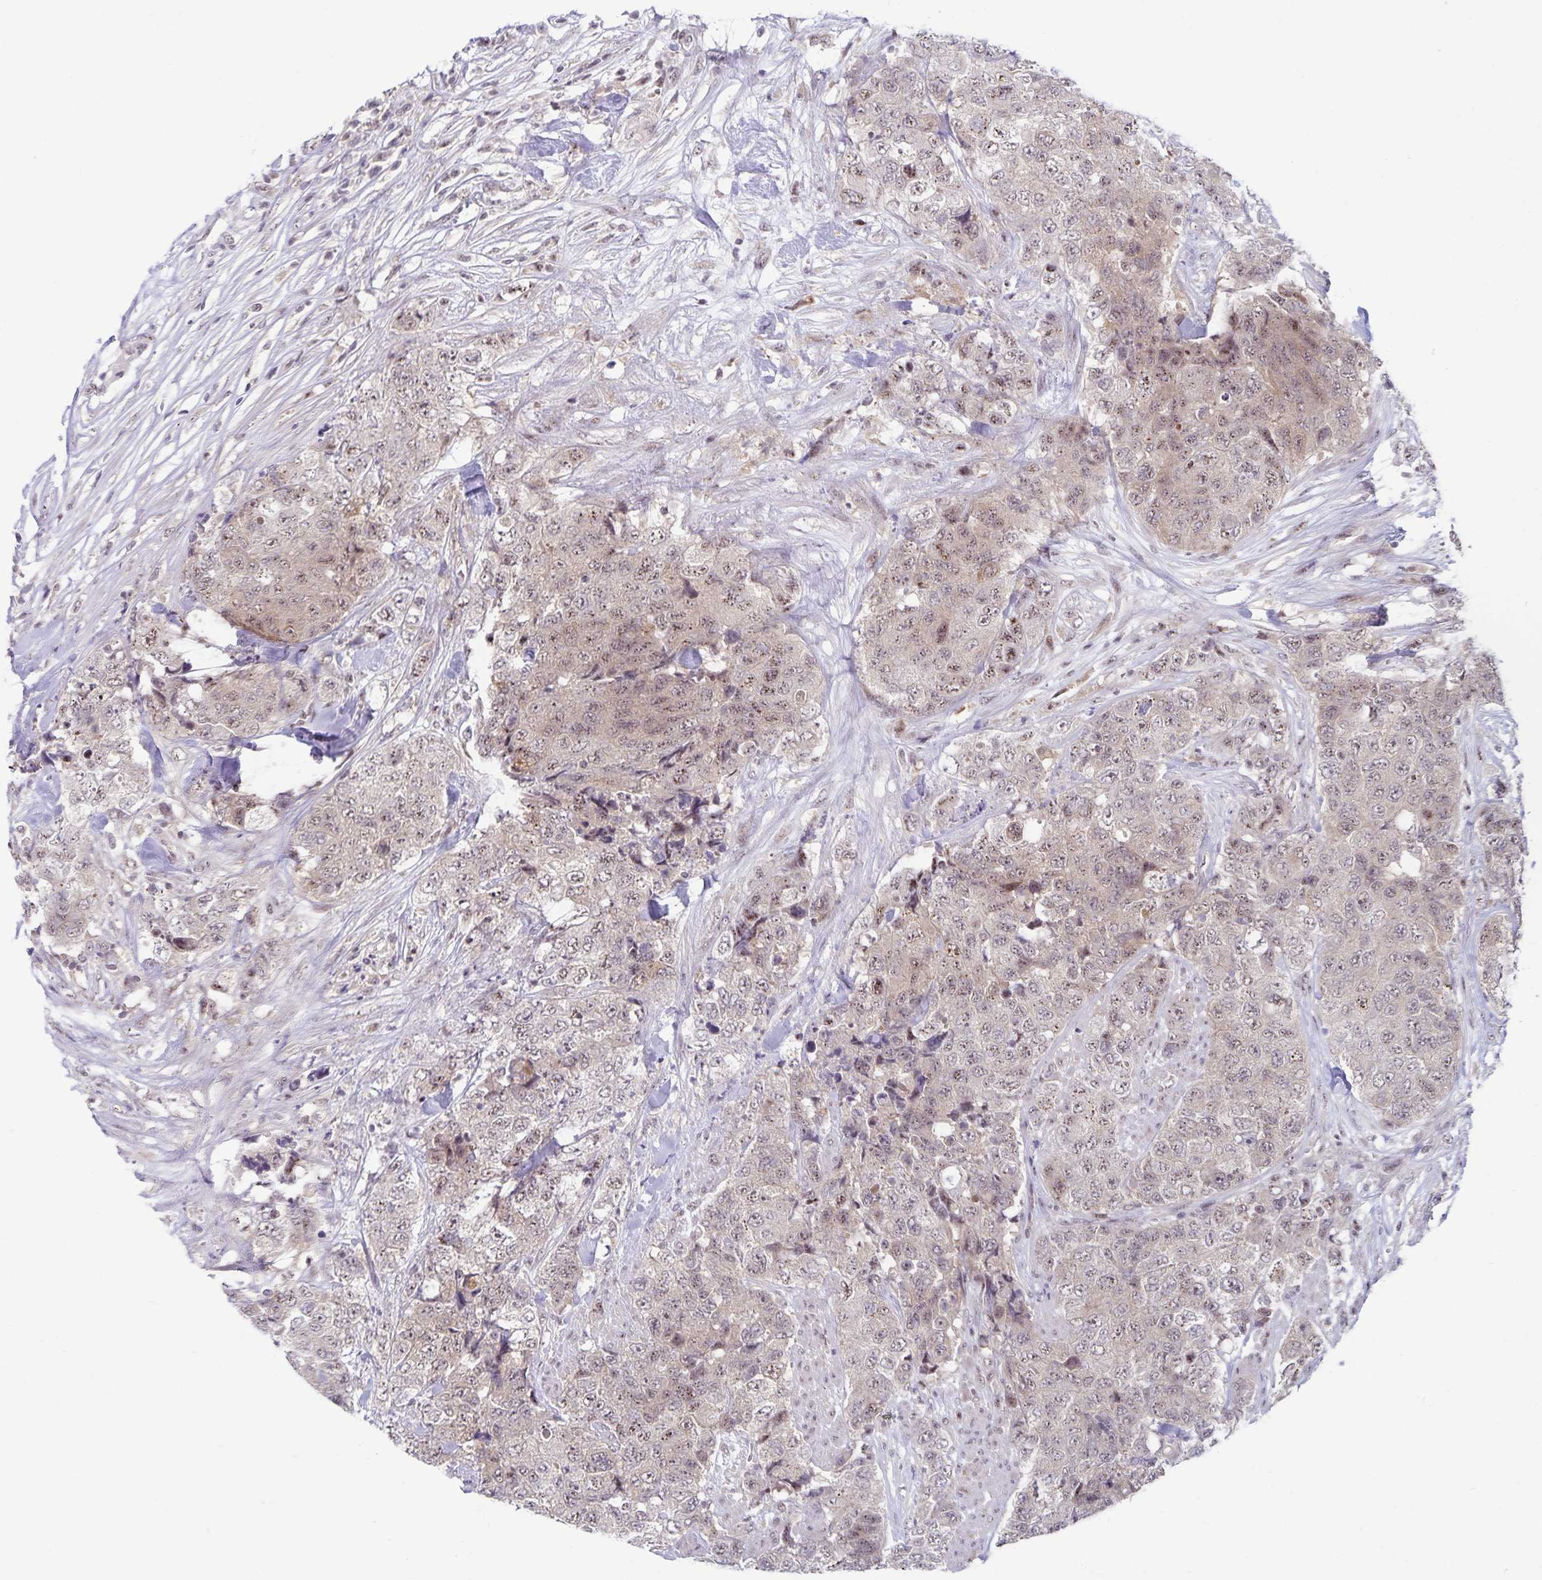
{"staining": {"intensity": "weak", "quantity": ">75%", "location": "nuclear"}, "tissue": "urothelial cancer", "cell_type": "Tumor cells", "image_type": "cancer", "snomed": [{"axis": "morphology", "description": "Urothelial carcinoma, High grade"}, {"axis": "topography", "description": "Urinary bladder"}], "caption": "Human urothelial carcinoma (high-grade) stained with a protein marker exhibits weak staining in tumor cells.", "gene": "EXOC6B", "patient": {"sex": "female", "age": 78}}